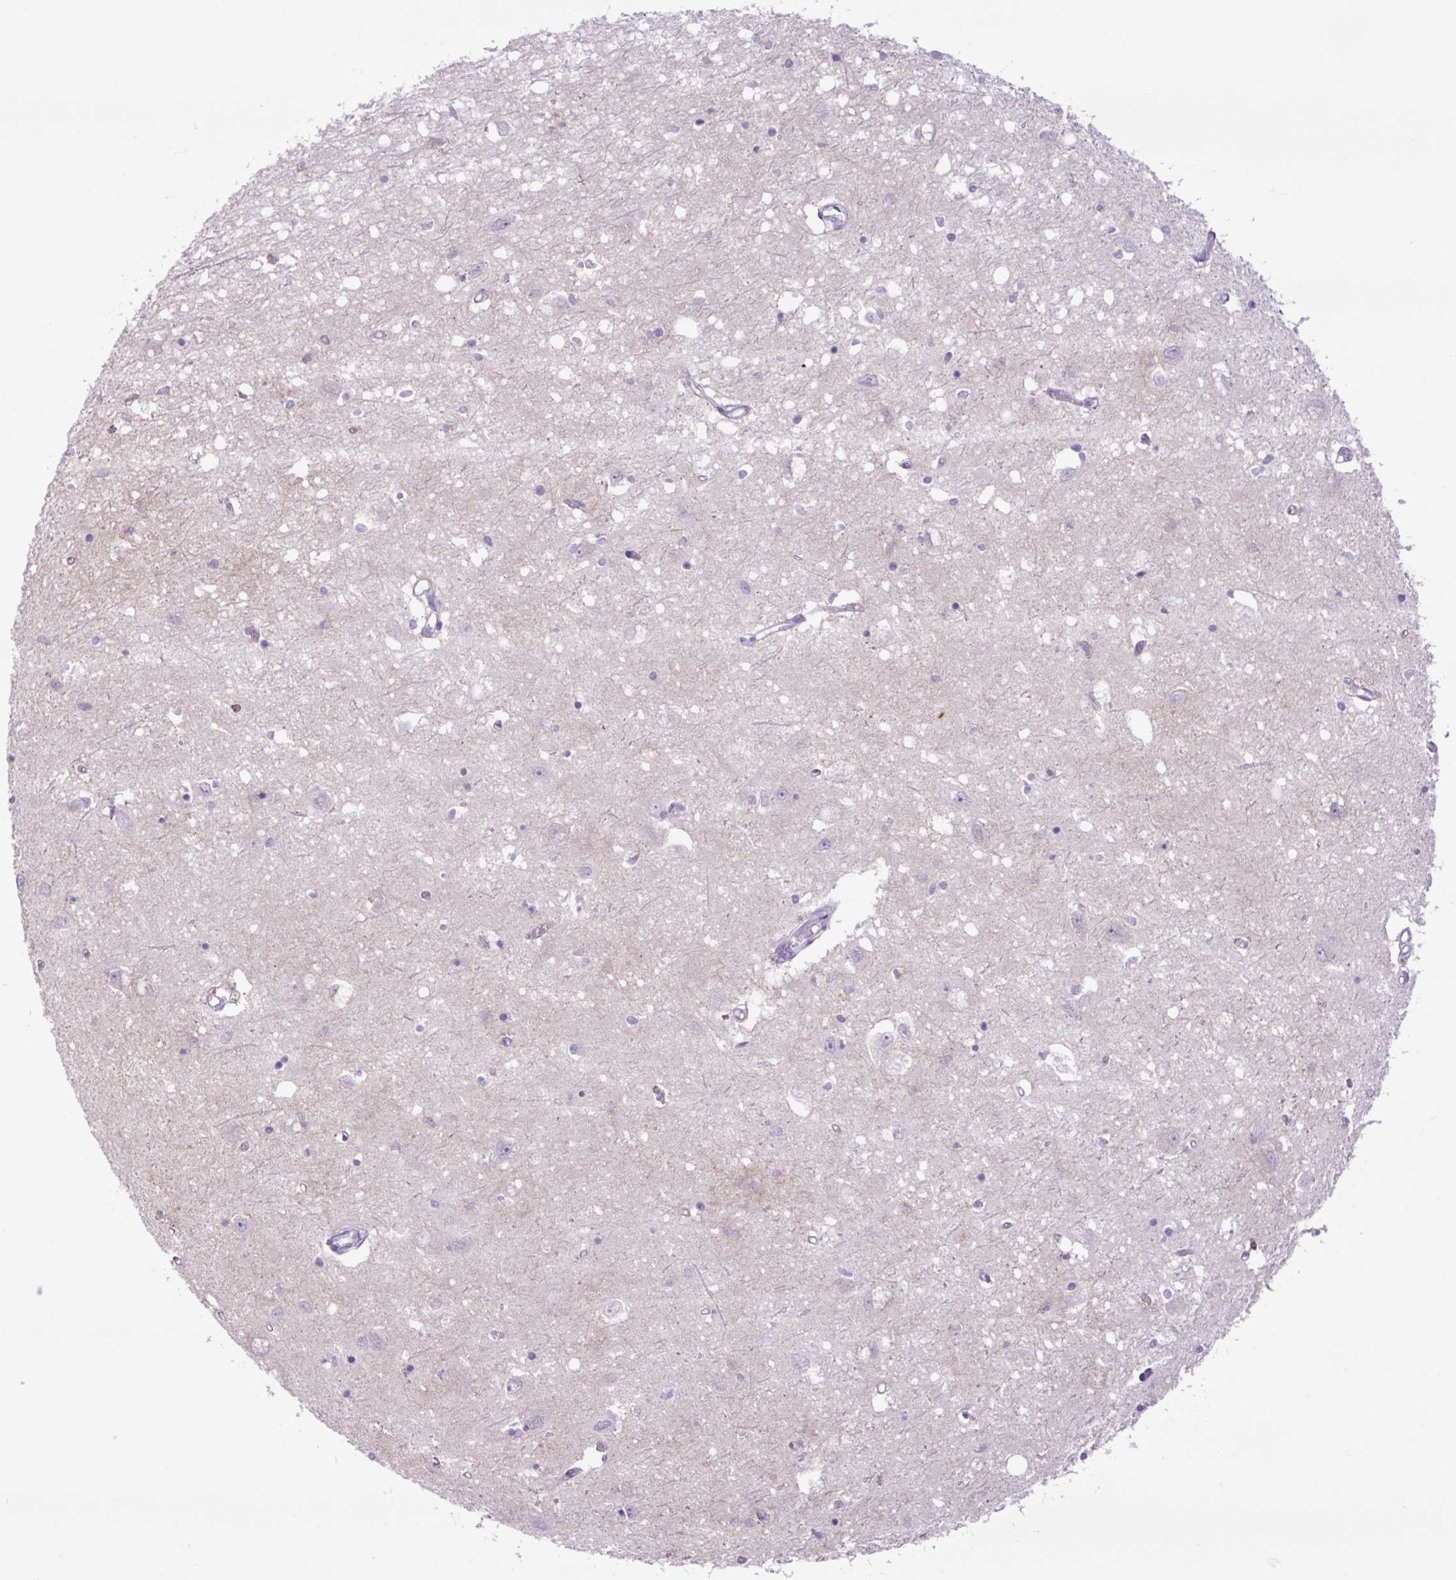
{"staining": {"intensity": "negative", "quantity": "none", "location": "none"}, "tissue": "caudate", "cell_type": "Glial cells", "image_type": "normal", "snomed": [{"axis": "morphology", "description": "Normal tissue, NOS"}, {"axis": "topography", "description": "Lateral ventricle wall"}], "caption": "Immunohistochemistry of normal human caudate shows no positivity in glial cells.", "gene": "MFSD3", "patient": {"sex": "male", "age": 70}}